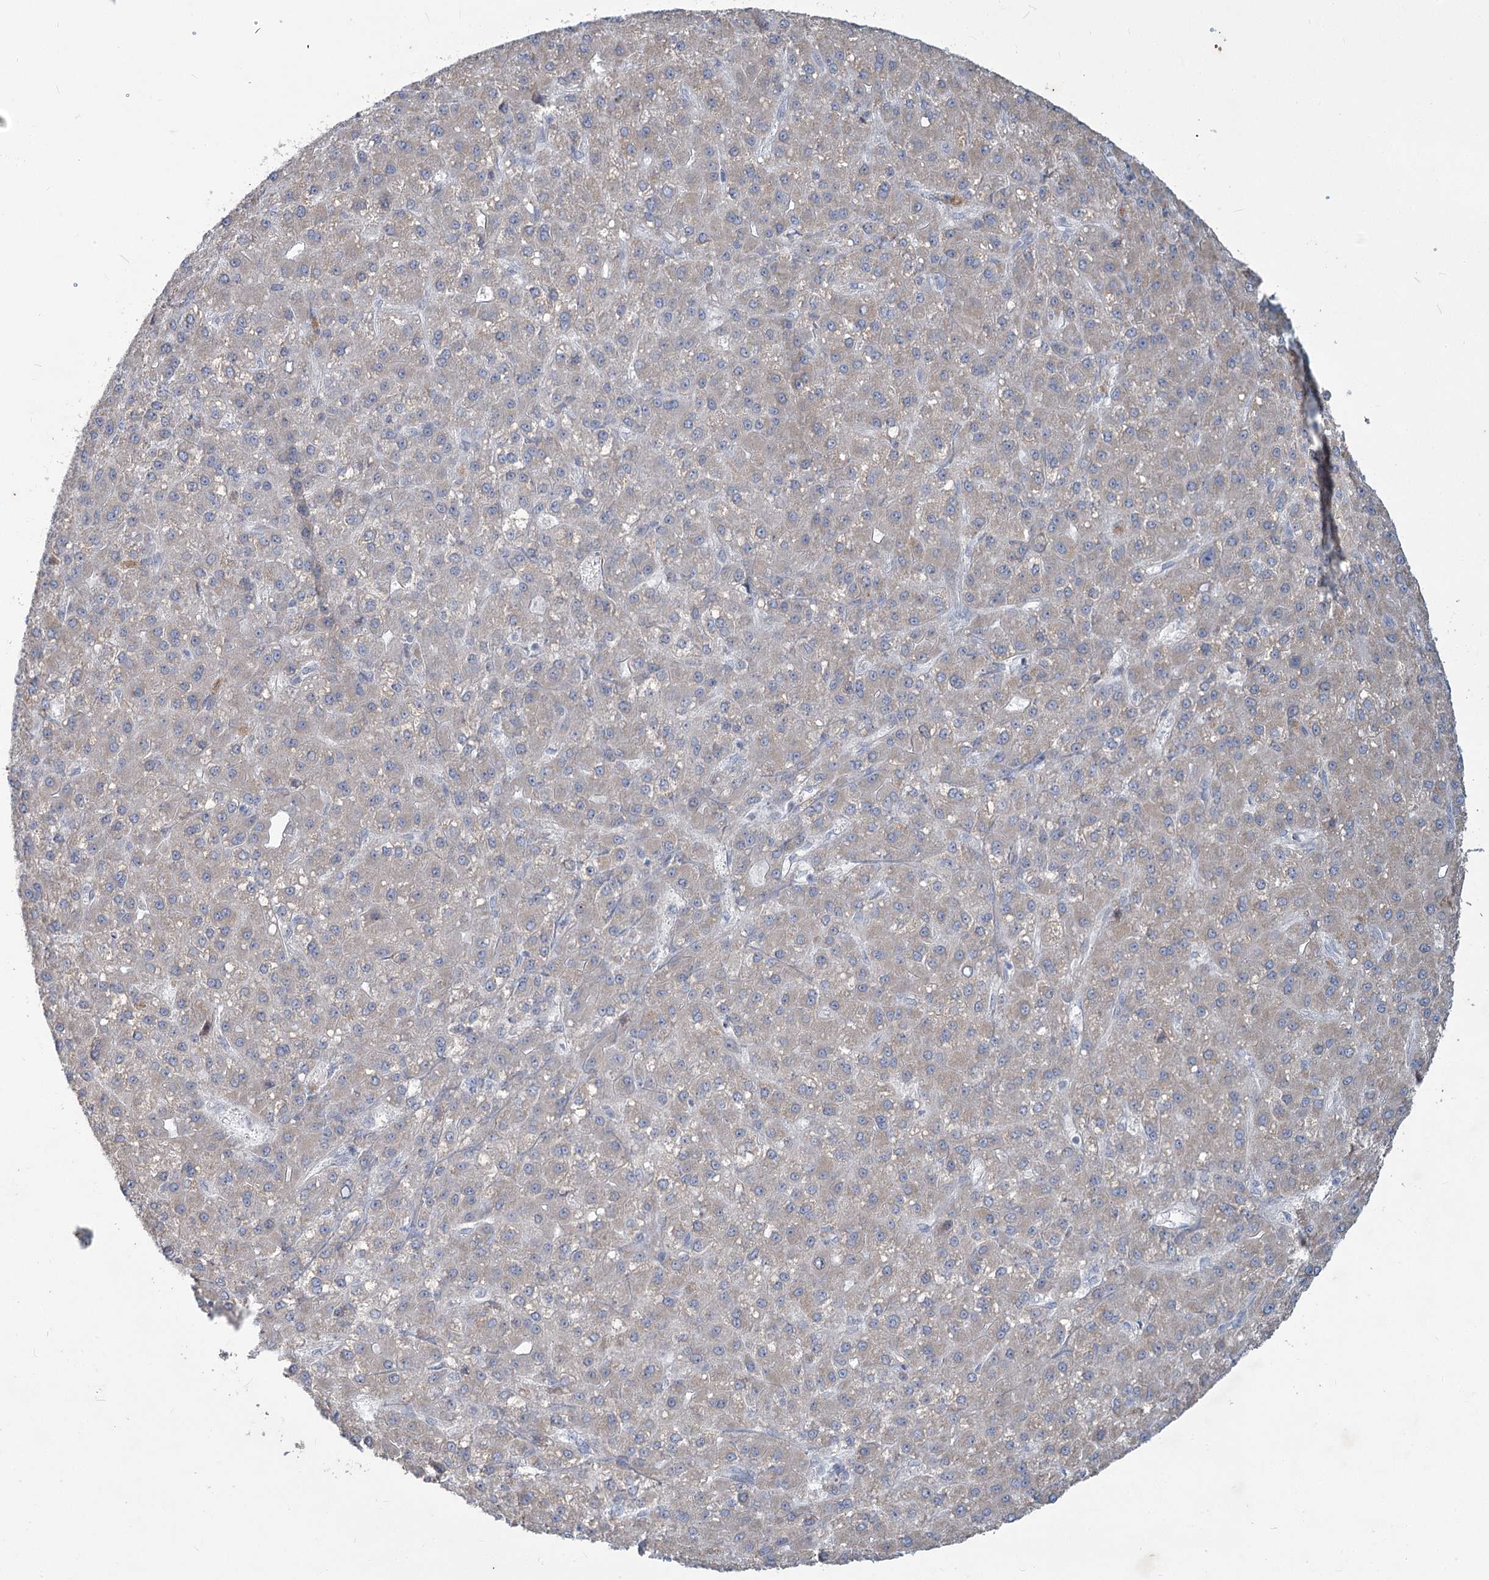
{"staining": {"intensity": "weak", "quantity": "<25%", "location": "cytoplasmic/membranous"}, "tissue": "liver cancer", "cell_type": "Tumor cells", "image_type": "cancer", "snomed": [{"axis": "morphology", "description": "Carcinoma, Hepatocellular, NOS"}, {"axis": "topography", "description": "Liver"}], "caption": "Photomicrograph shows no protein staining in tumor cells of liver cancer (hepatocellular carcinoma) tissue.", "gene": "PLA2G12A", "patient": {"sex": "male", "age": 67}}